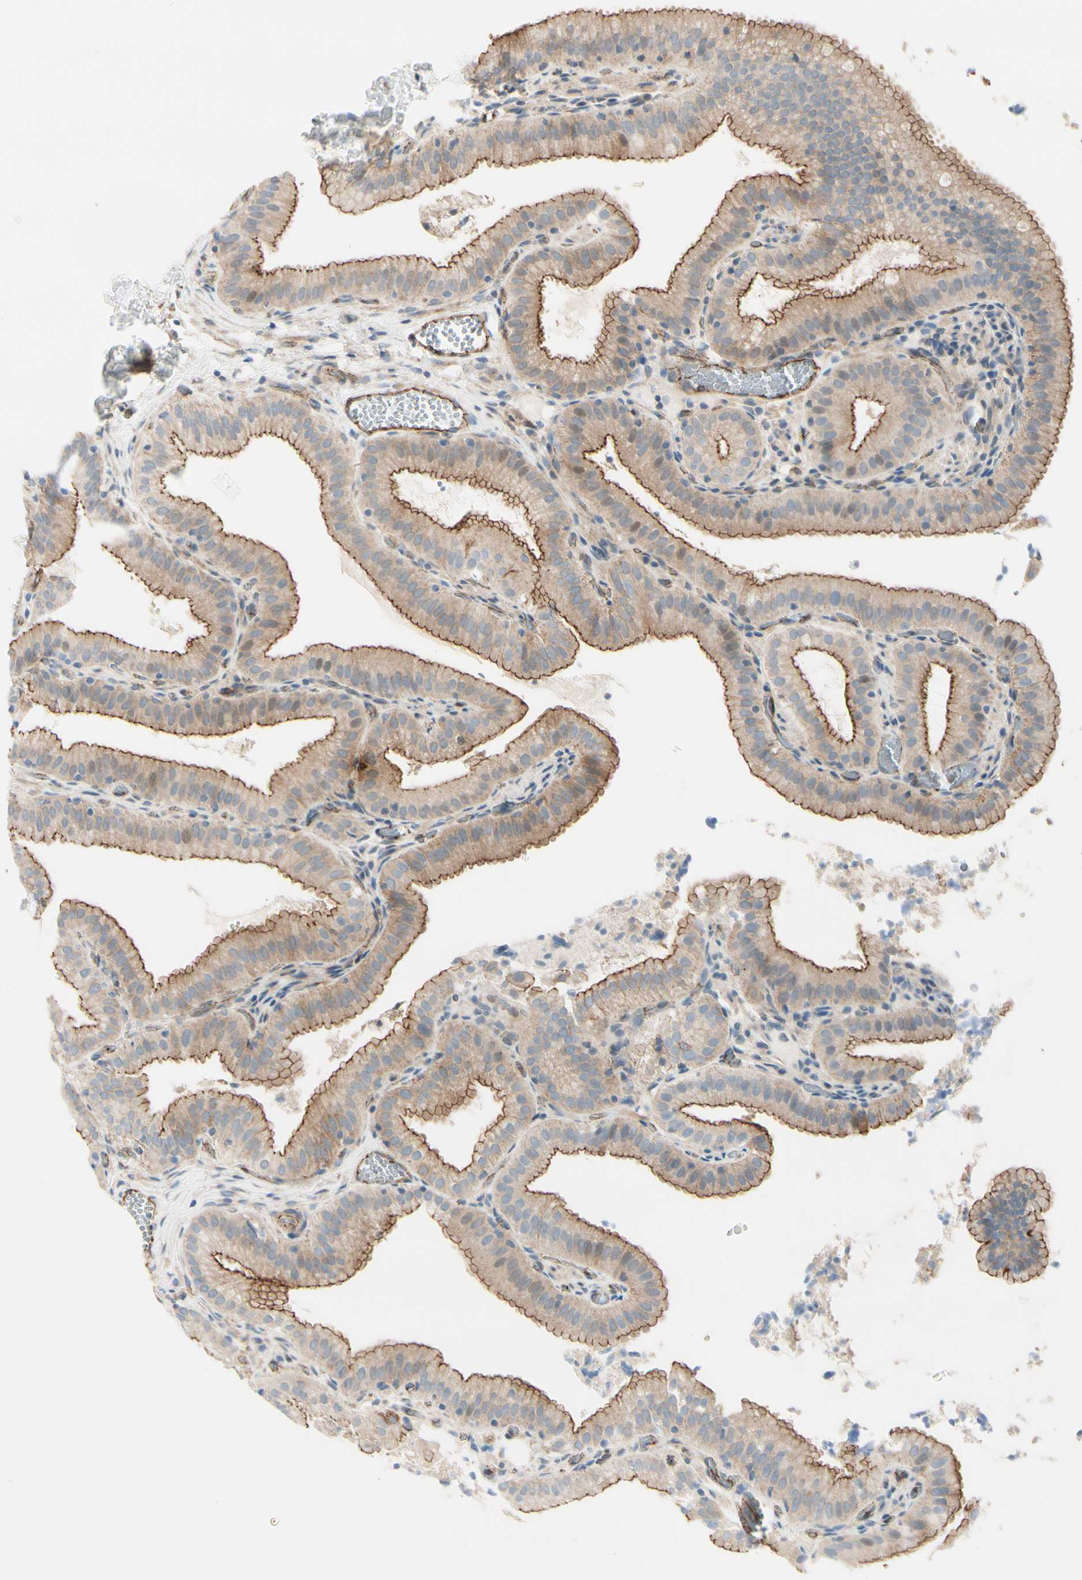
{"staining": {"intensity": "moderate", "quantity": "25%-75%", "location": "cytoplasmic/membranous"}, "tissue": "gallbladder", "cell_type": "Glandular cells", "image_type": "normal", "snomed": [{"axis": "morphology", "description": "Normal tissue, NOS"}, {"axis": "topography", "description": "Gallbladder"}], "caption": "An IHC photomicrograph of benign tissue is shown. Protein staining in brown labels moderate cytoplasmic/membranous positivity in gallbladder within glandular cells. Nuclei are stained in blue.", "gene": "TJP1", "patient": {"sex": "male", "age": 54}}